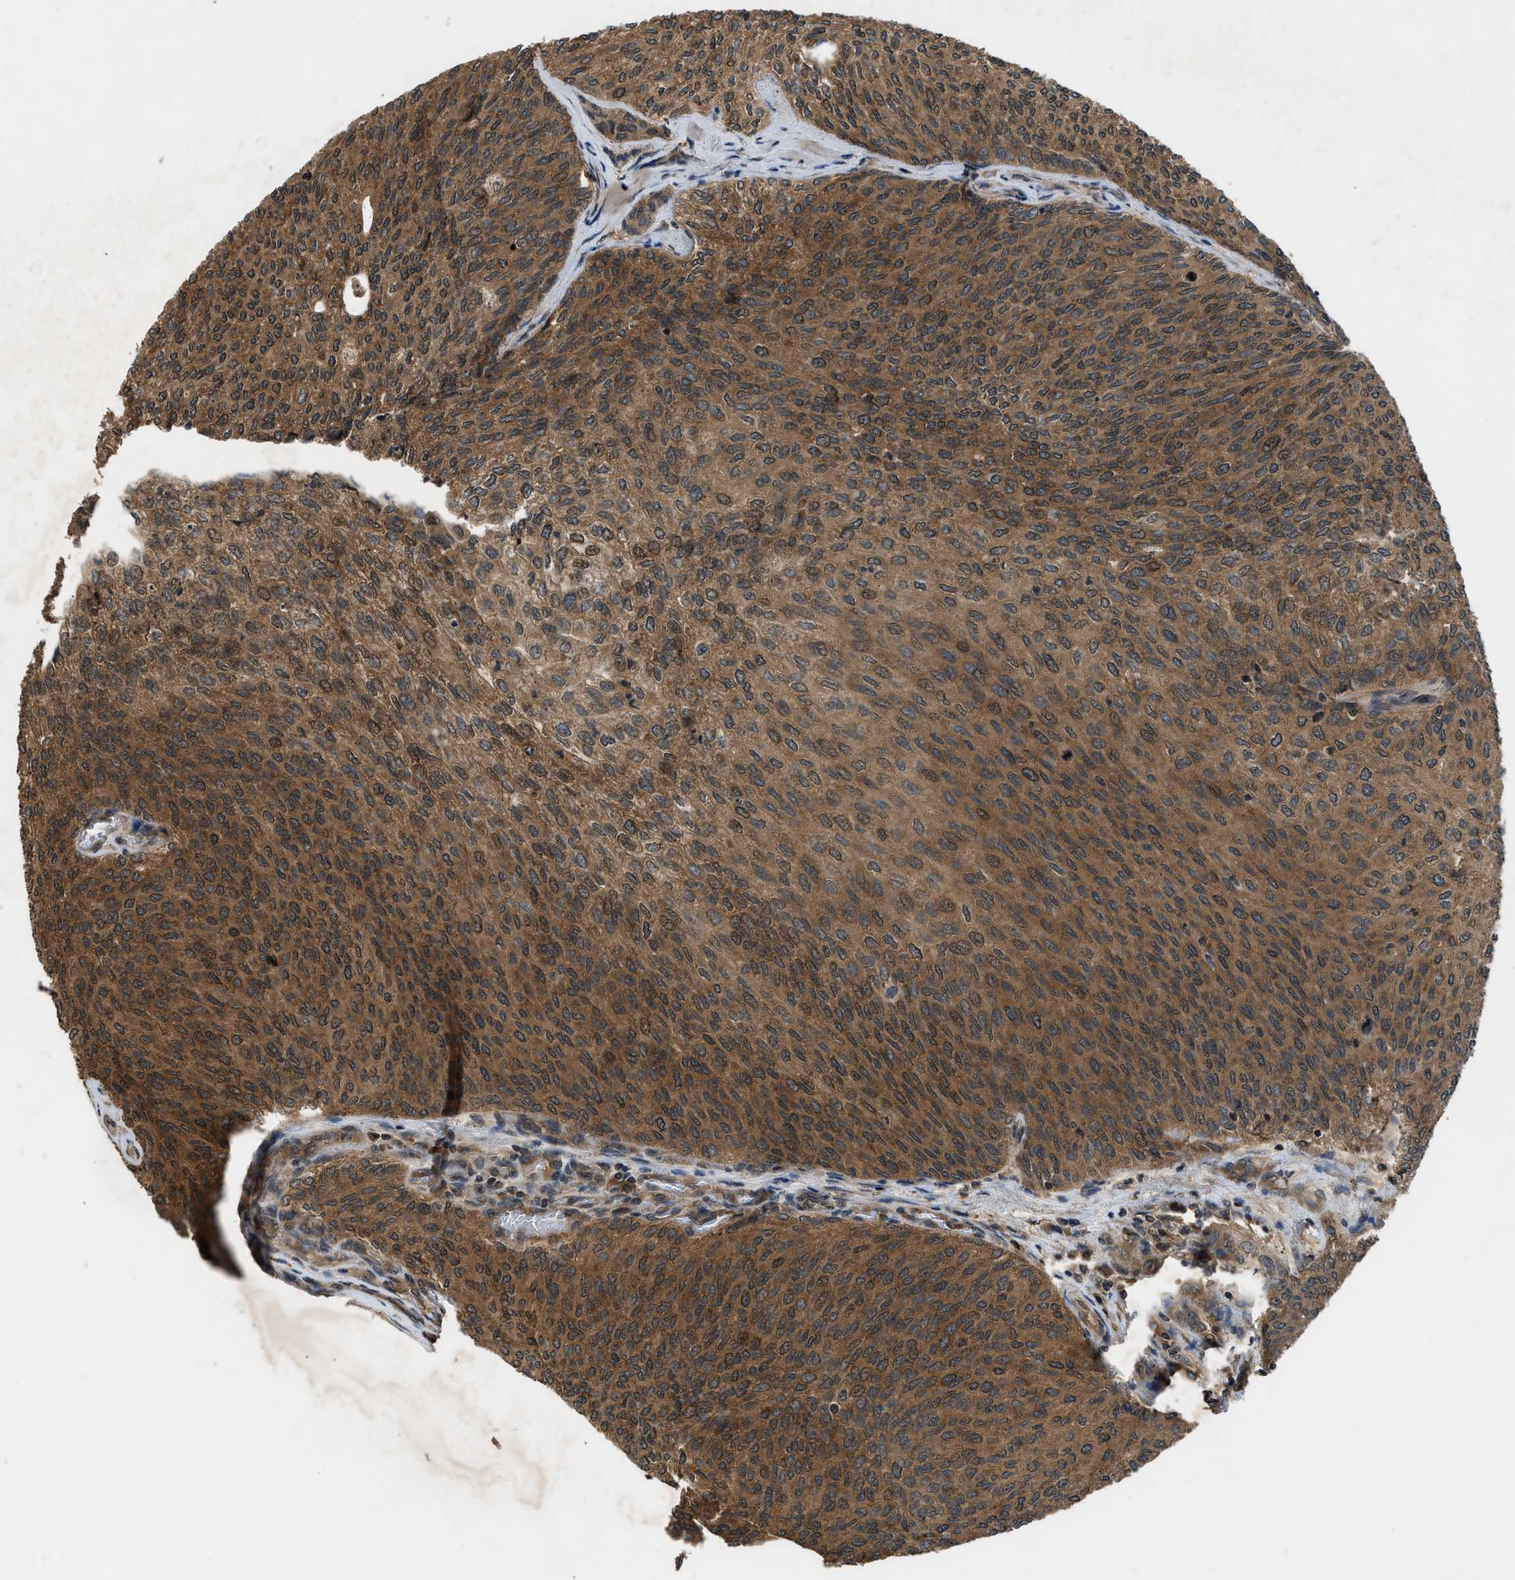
{"staining": {"intensity": "moderate", "quantity": ">75%", "location": "cytoplasmic/membranous"}, "tissue": "urothelial cancer", "cell_type": "Tumor cells", "image_type": "cancer", "snomed": [{"axis": "morphology", "description": "Urothelial carcinoma, Low grade"}, {"axis": "topography", "description": "Urinary bladder"}], "caption": "Low-grade urothelial carcinoma stained for a protein reveals moderate cytoplasmic/membranous positivity in tumor cells.", "gene": "RPS6KB1", "patient": {"sex": "female", "age": 79}}